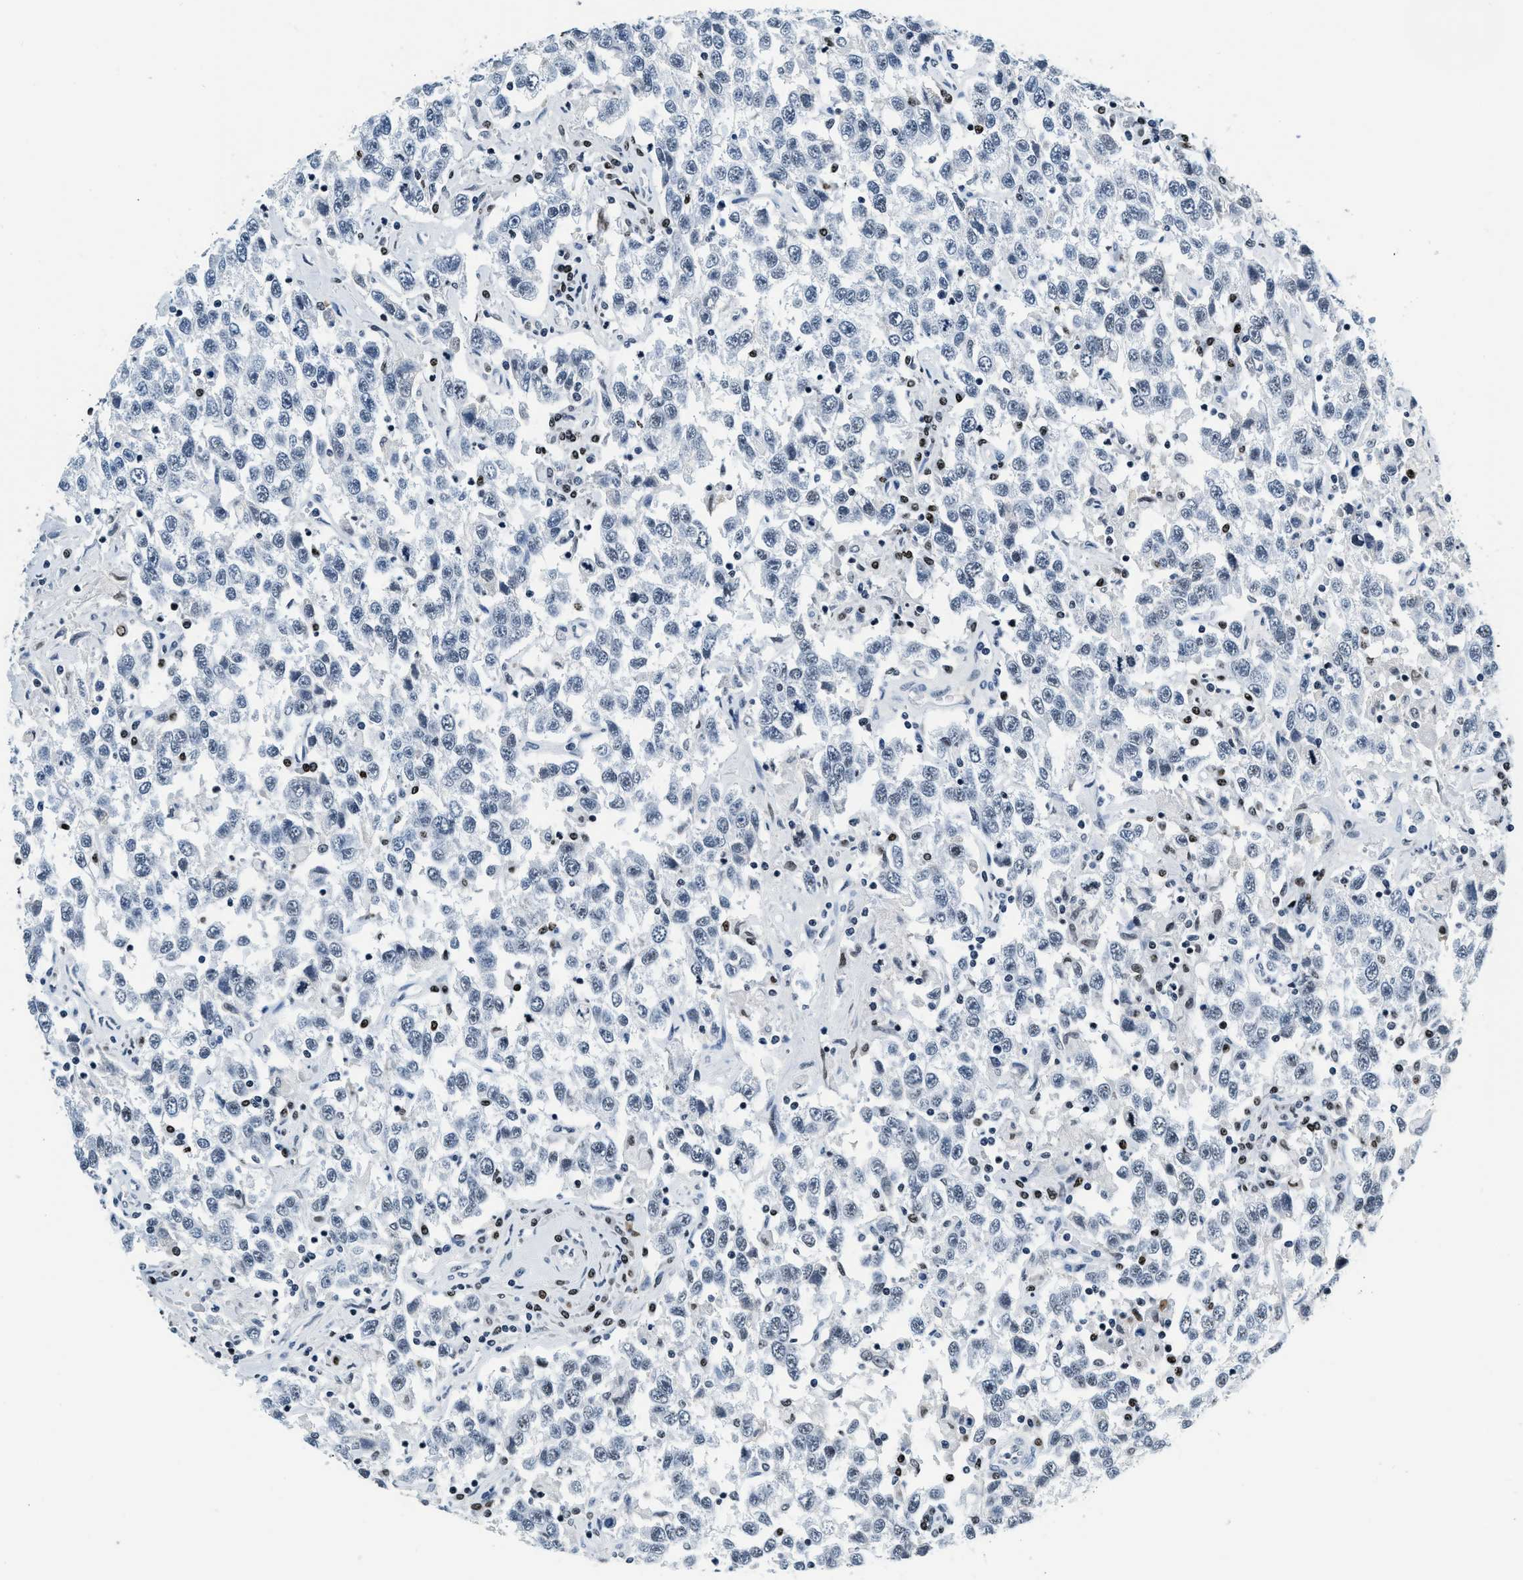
{"staining": {"intensity": "weak", "quantity": "<25%", "location": "nuclear"}, "tissue": "testis cancer", "cell_type": "Tumor cells", "image_type": "cancer", "snomed": [{"axis": "morphology", "description": "Seminoma, NOS"}, {"axis": "topography", "description": "Testis"}], "caption": "Immunohistochemistry photomicrograph of seminoma (testis) stained for a protein (brown), which shows no positivity in tumor cells. (Brightfield microscopy of DAB (3,3'-diaminobenzidine) immunohistochemistry (IHC) at high magnification).", "gene": "TOP1", "patient": {"sex": "male", "age": 41}}